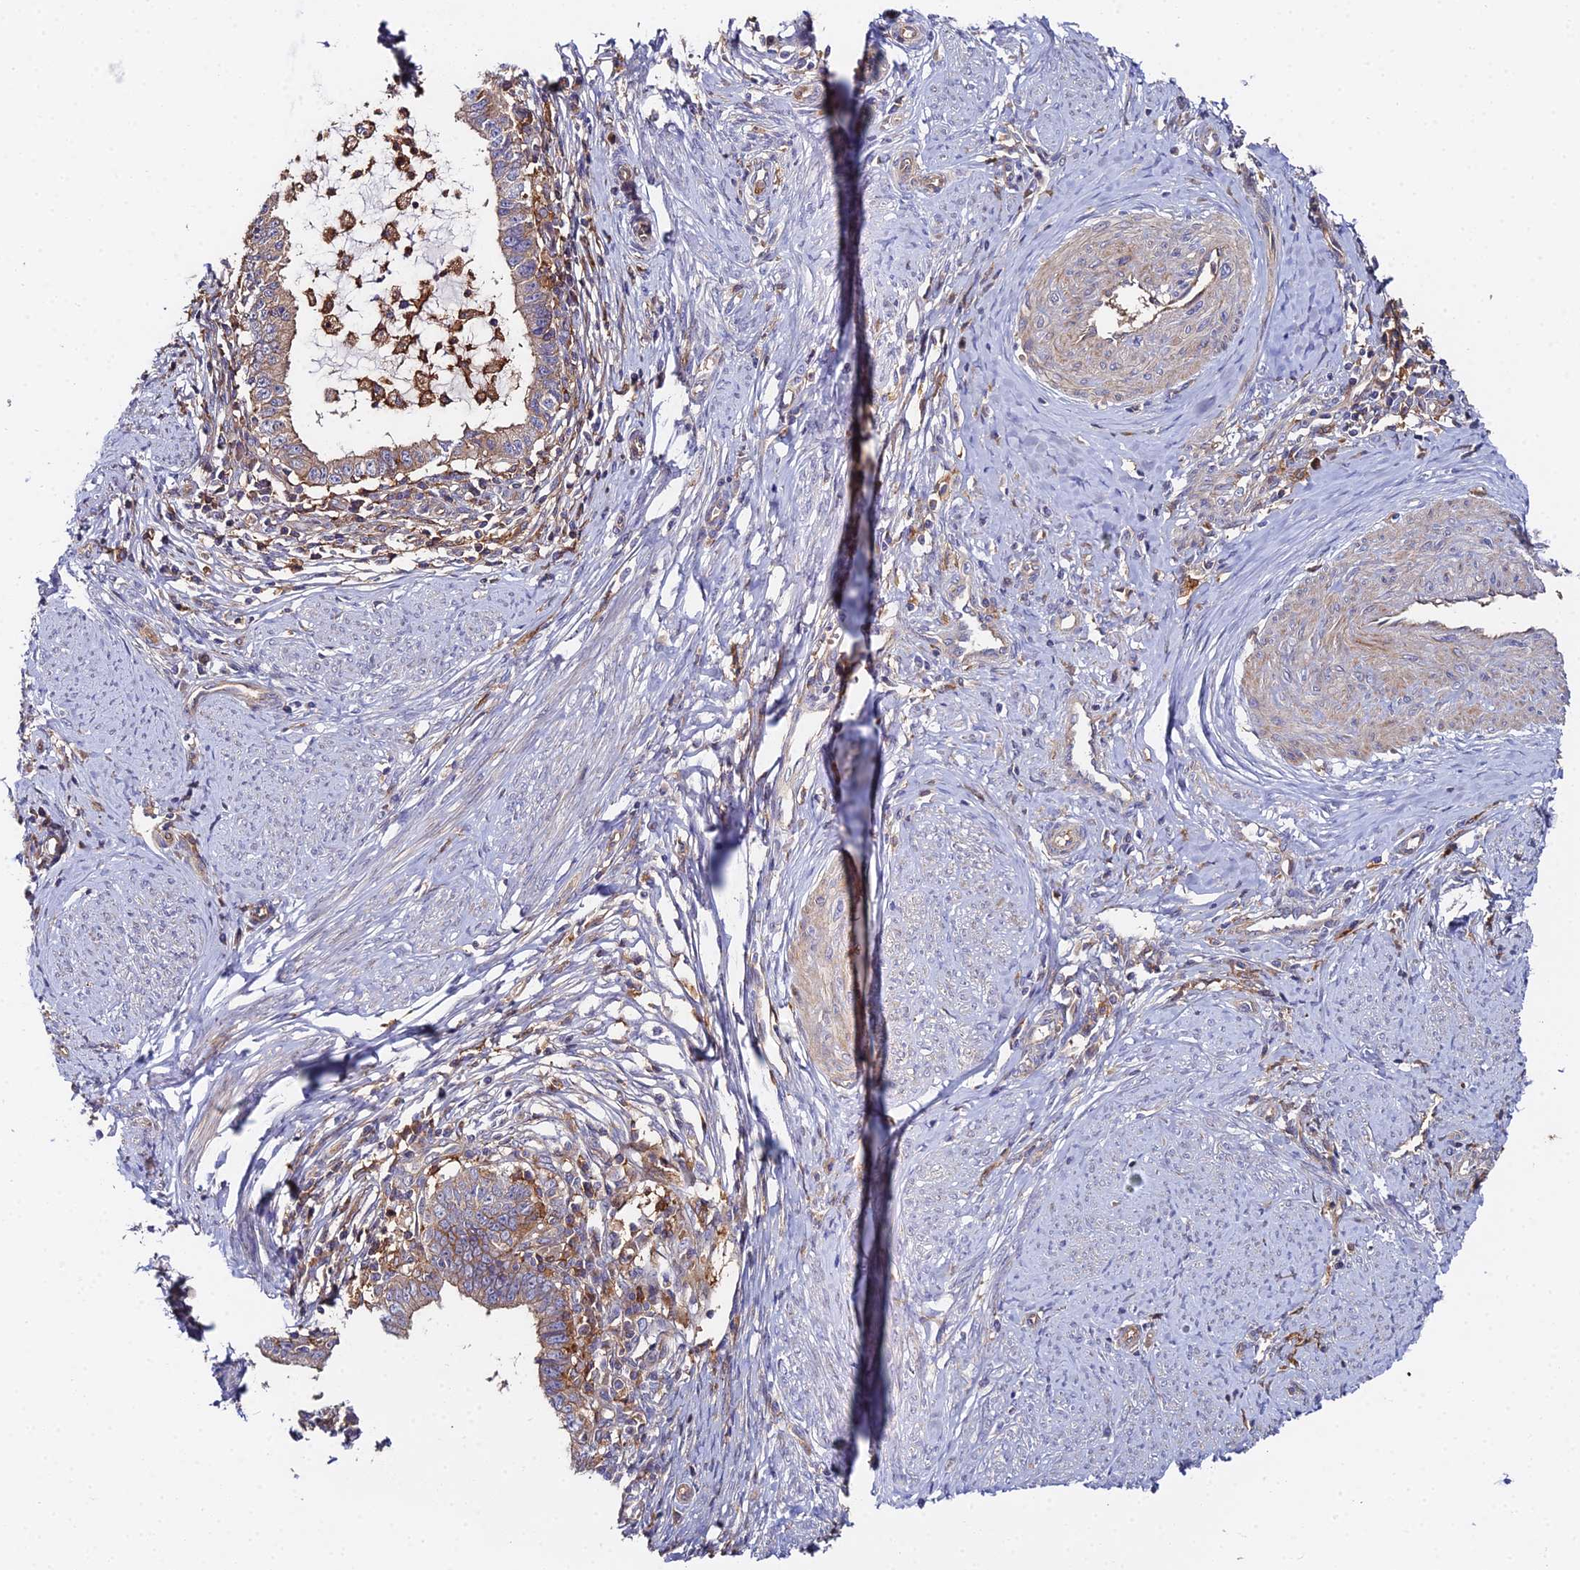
{"staining": {"intensity": "weak", "quantity": ">75%", "location": "cytoplasmic/membranous"}, "tissue": "cervical cancer", "cell_type": "Tumor cells", "image_type": "cancer", "snomed": [{"axis": "morphology", "description": "Adenocarcinoma, NOS"}, {"axis": "topography", "description": "Cervix"}], "caption": "Protein expression analysis of human adenocarcinoma (cervical) reveals weak cytoplasmic/membranous expression in about >75% of tumor cells.", "gene": "GNG5B", "patient": {"sex": "female", "age": 36}}